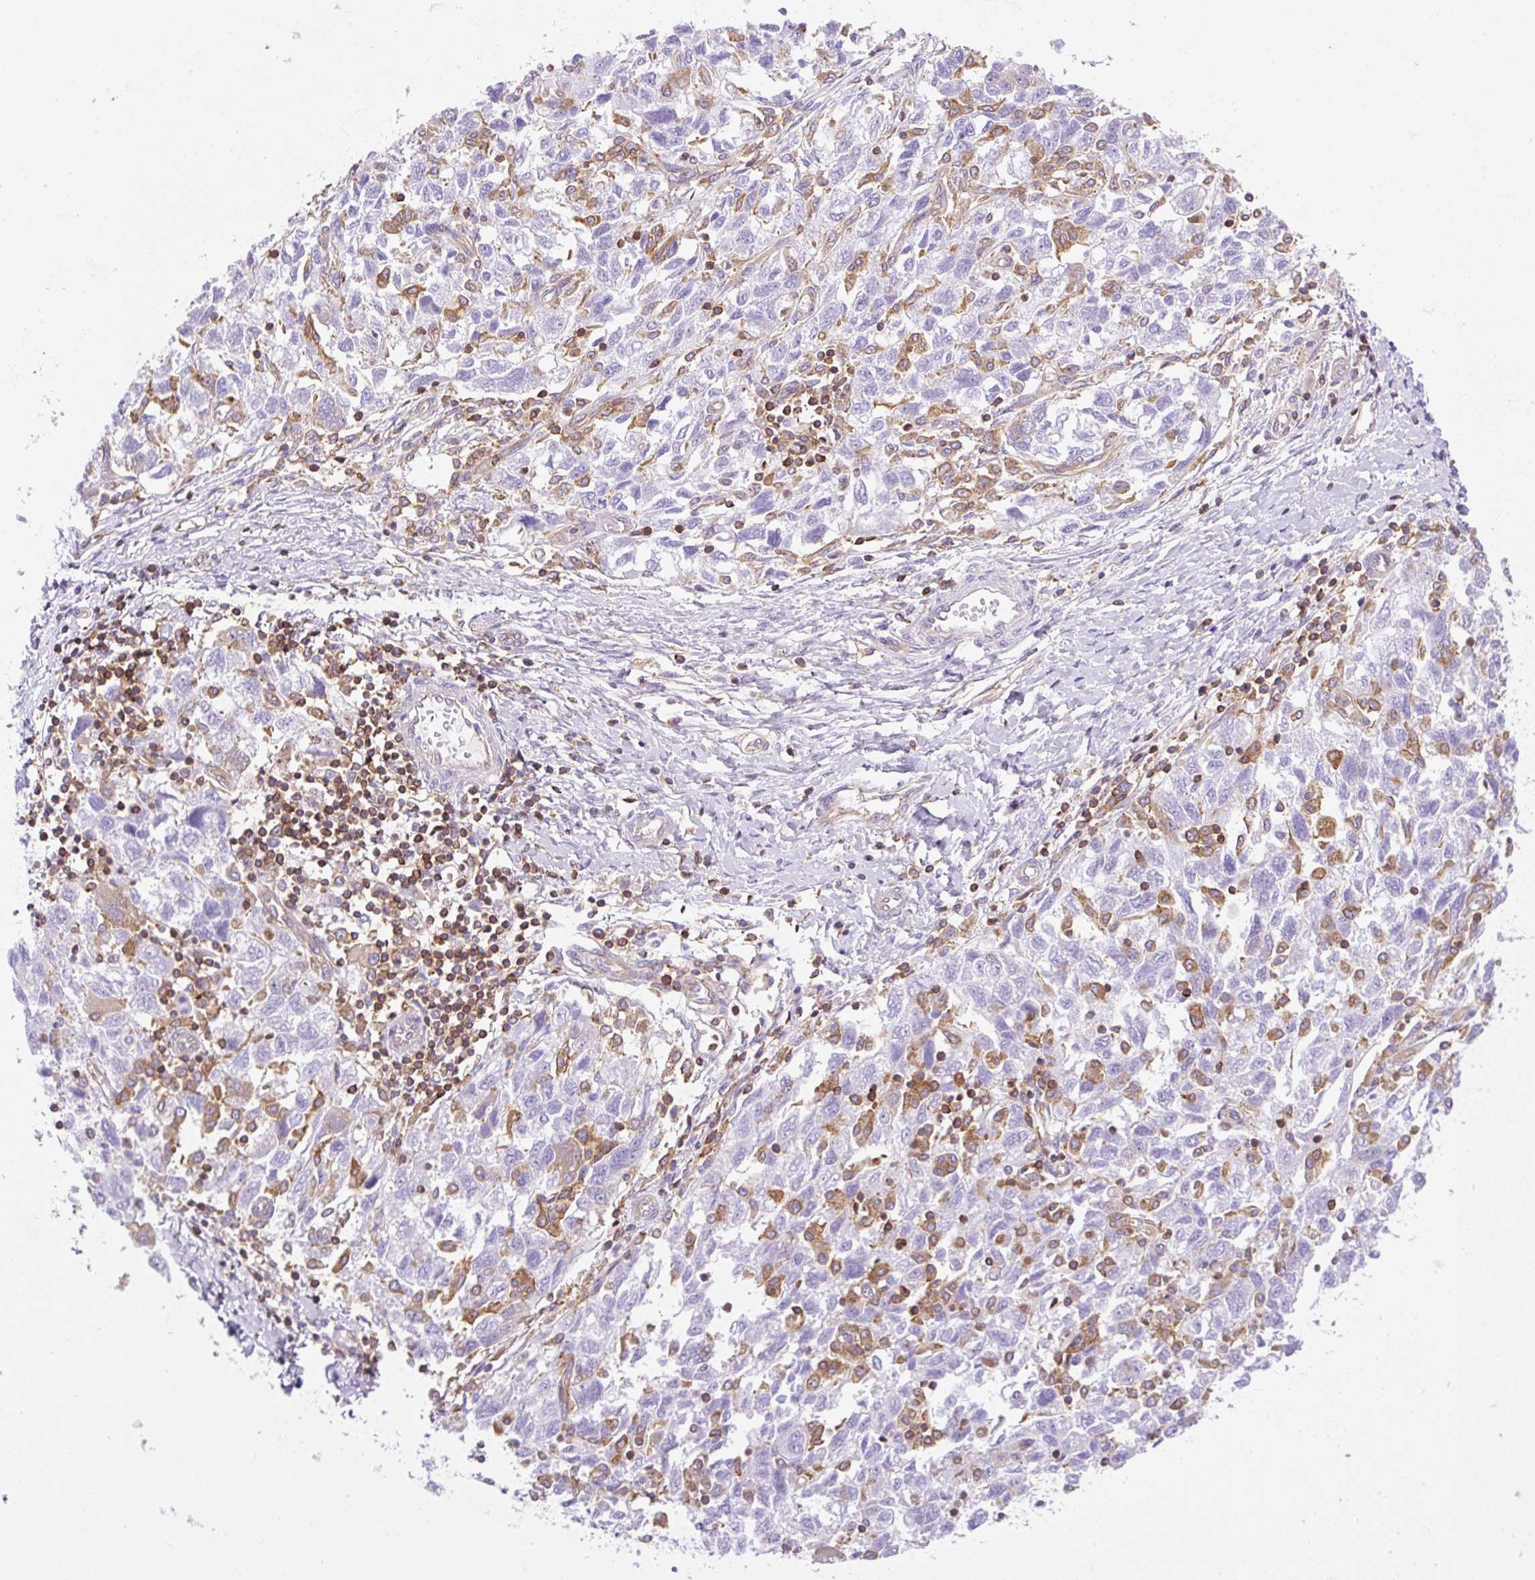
{"staining": {"intensity": "negative", "quantity": "none", "location": "none"}, "tissue": "ovarian cancer", "cell_type": "Tumor cells", "image_type": "cancer", "snomed": [{"axis": "morphology", "description": "Carcinoma, NOS"}, {"axis": "morphology", "description": "Cystadenocarcinoma, serous, NOS"}, {"axis": "topography", "description": "Ovary"}], "caption": "The micrograph exhibits no significant staining in tumor cells of ovarian cancer (serous cystadenocarcinoma). (DAB (3,3'-diaminobenzidine) immunohistochemistry (IHC) with hematoxylin counter stain).", "gene": "DNM2", "patient": {"sex": "female", "age": 69}}